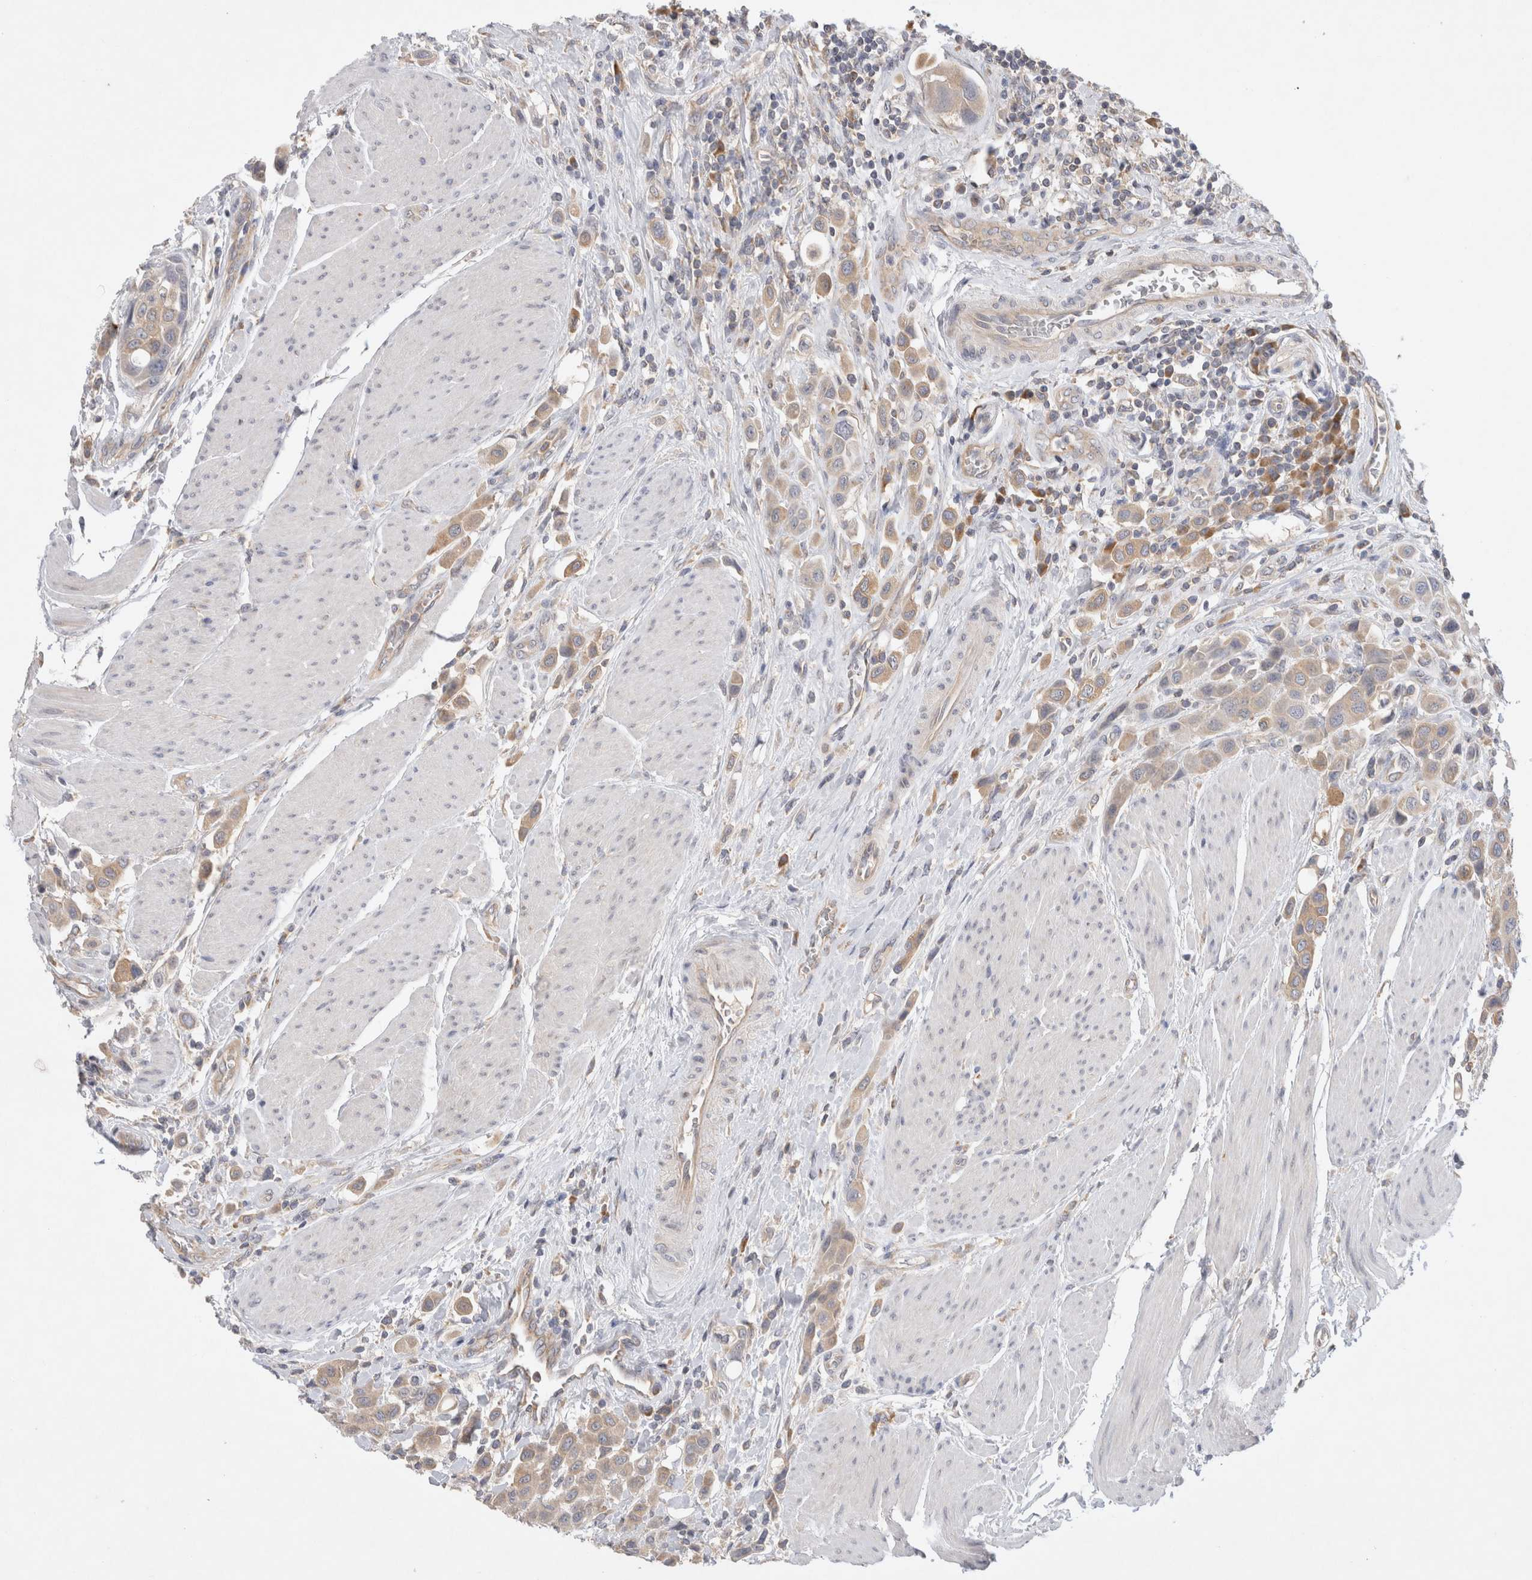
{"staining": {"intensity": "weak", "quantity": ">75%", "location": "cytoplasmic/membranous"}, "tissue": "urothelial cancer", "cell_type": "Tumor cells", "image_type": "cancer", "snomed": [{"axis": "morphology", "description": "Urothelial carcinoma, High grade"}, {"axis": "topography", "description": "Urinary bladder"}], "caption": "Weak cytoplasmic/membranous staining for a protein is identified in approximately >75% of tumor cells of urothelial cancer using immunohistochemistry (IHC).", "gene": "GAS1", "patient": {"sex": "male", "age": 50}}